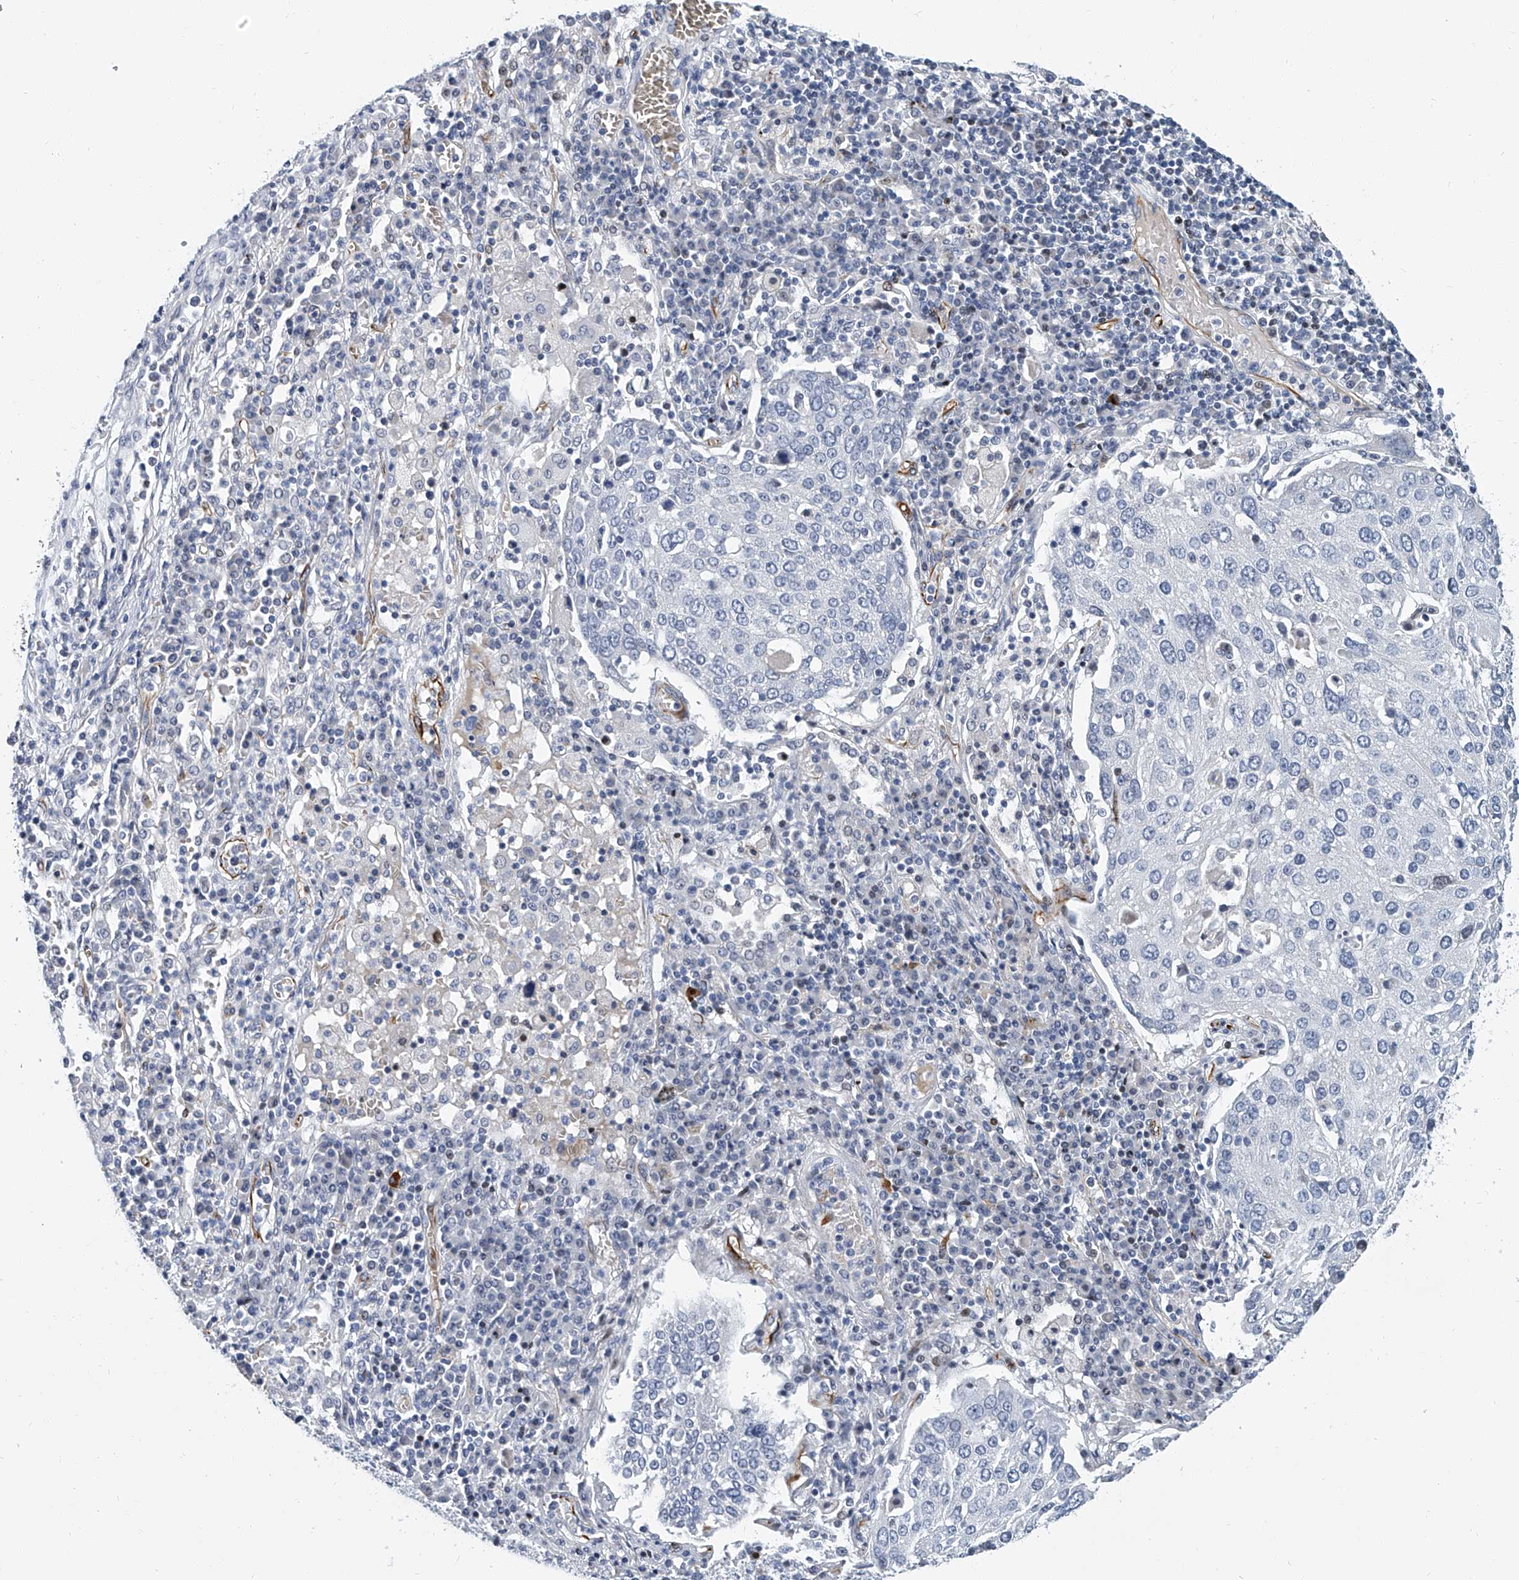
{"staining": {"intensity": "negative", "quantity": "none", "location": "none"}, "tissue": "lung cancer", "cell_type": "Tumor cells", "image_type": "cancer", "snomed": [{"axis": "morphology", "description": "Squamous cell carcinoma, NOS"}, {"axis": "topography", "description": "Lung"}], "caption": "A micrograph of human lung cancer is negative for staining in tumor cells. Nuclei are stained in blue.", "gene": "KIRREL1", "patient": {"sex": "male", "age": 65}}